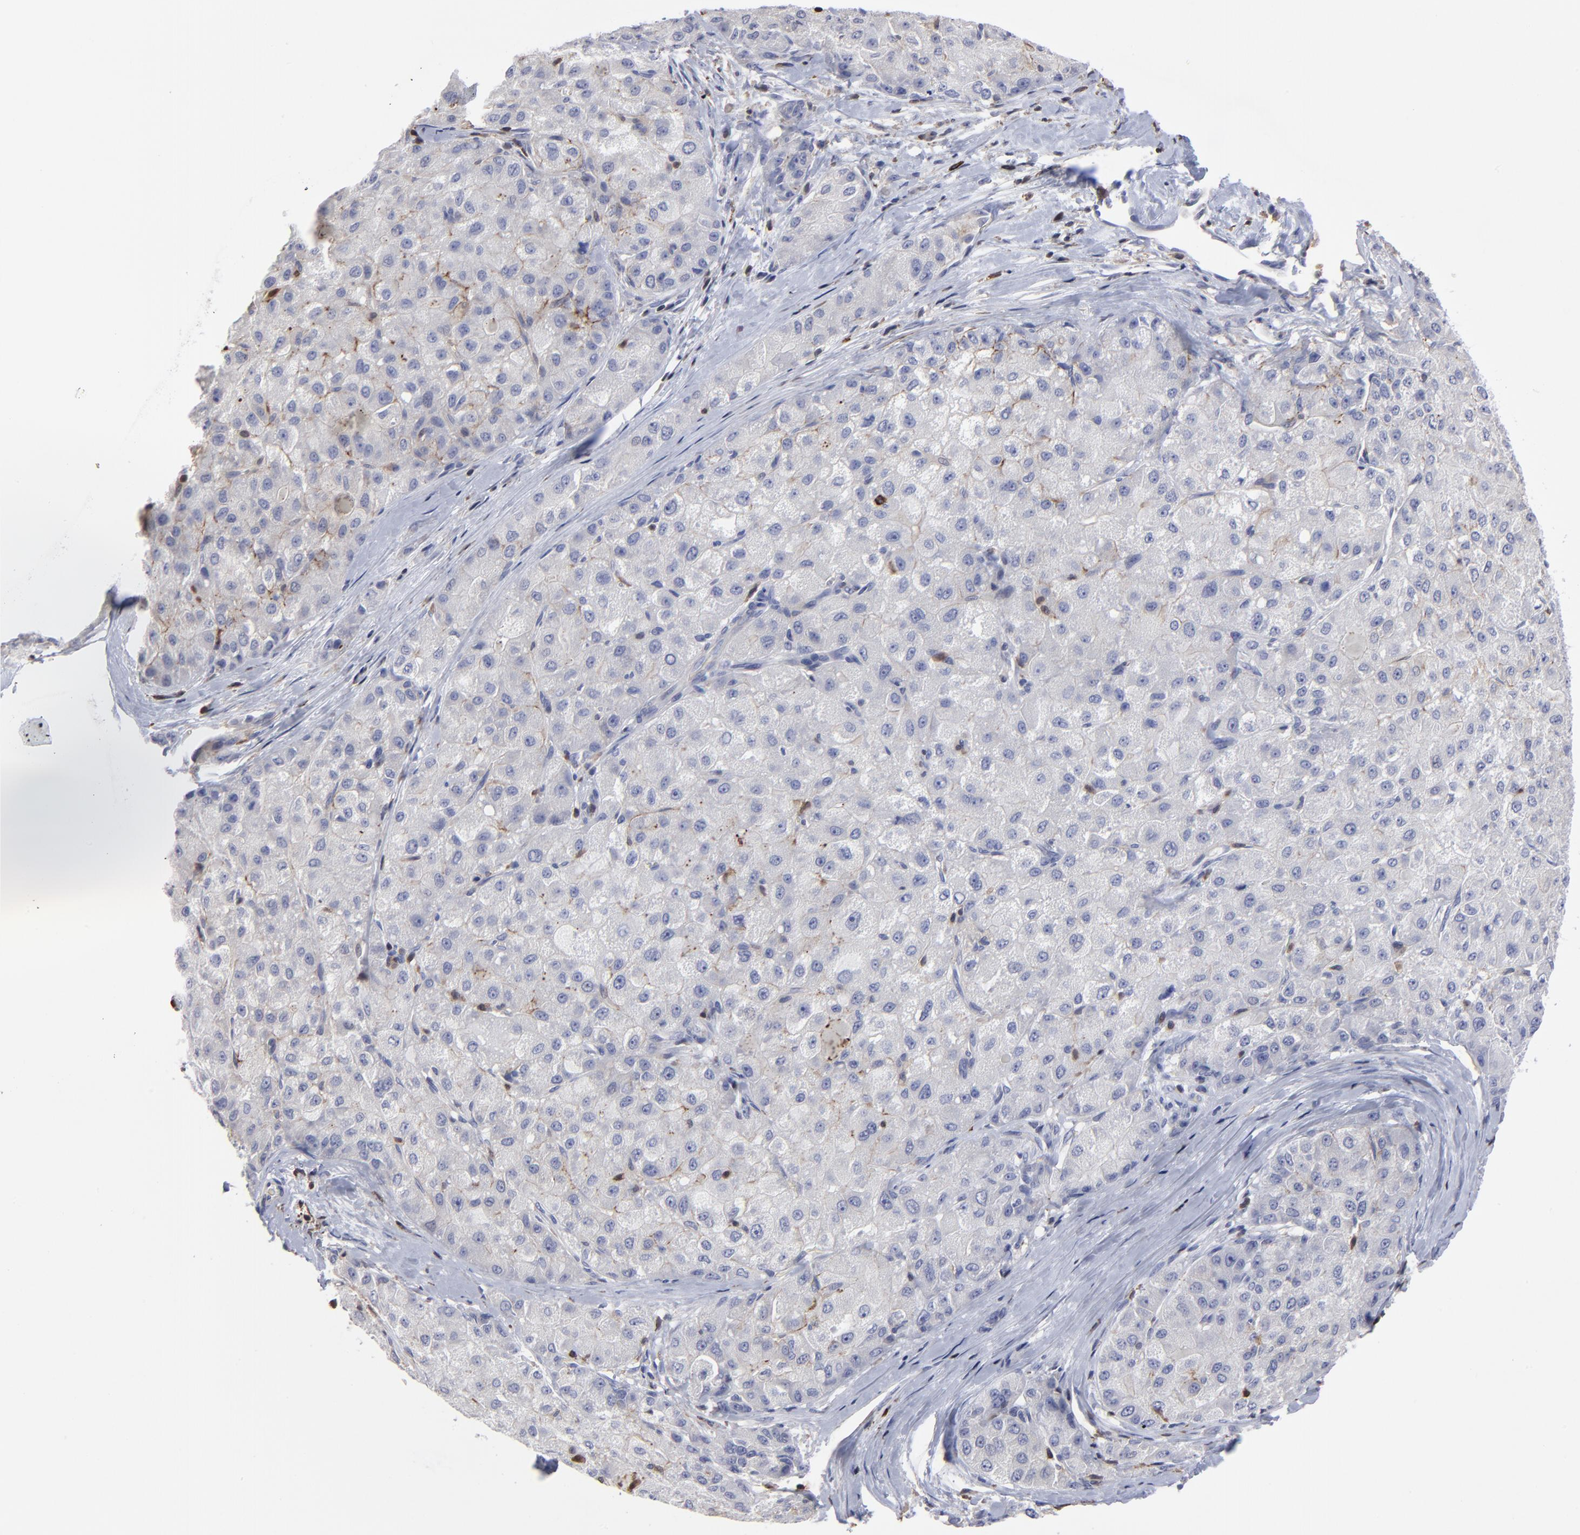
{"staining": {"intensity": "negative", "quantity": "none", "location": "none"}, "tissue": "liver cancer", "cell_type": "Tumor cells", "image_type": "cancer", "snomed": [{"axis": "morphology", "description": "Carcinoma, Hepatocellular, NOS"}, {"axis": "topography", "description": "Liver"}], "caption": "Immunohistochemistry (IHC) image of neoplastic tissue: human liver hepatocellular carcinoma stained with DAB (3,3'-diaminobenzidine) demonstrates no significant protein positivity in tumor cells.", "gene": "TBXT", "patient": {"sex": "male", "age": 80}}